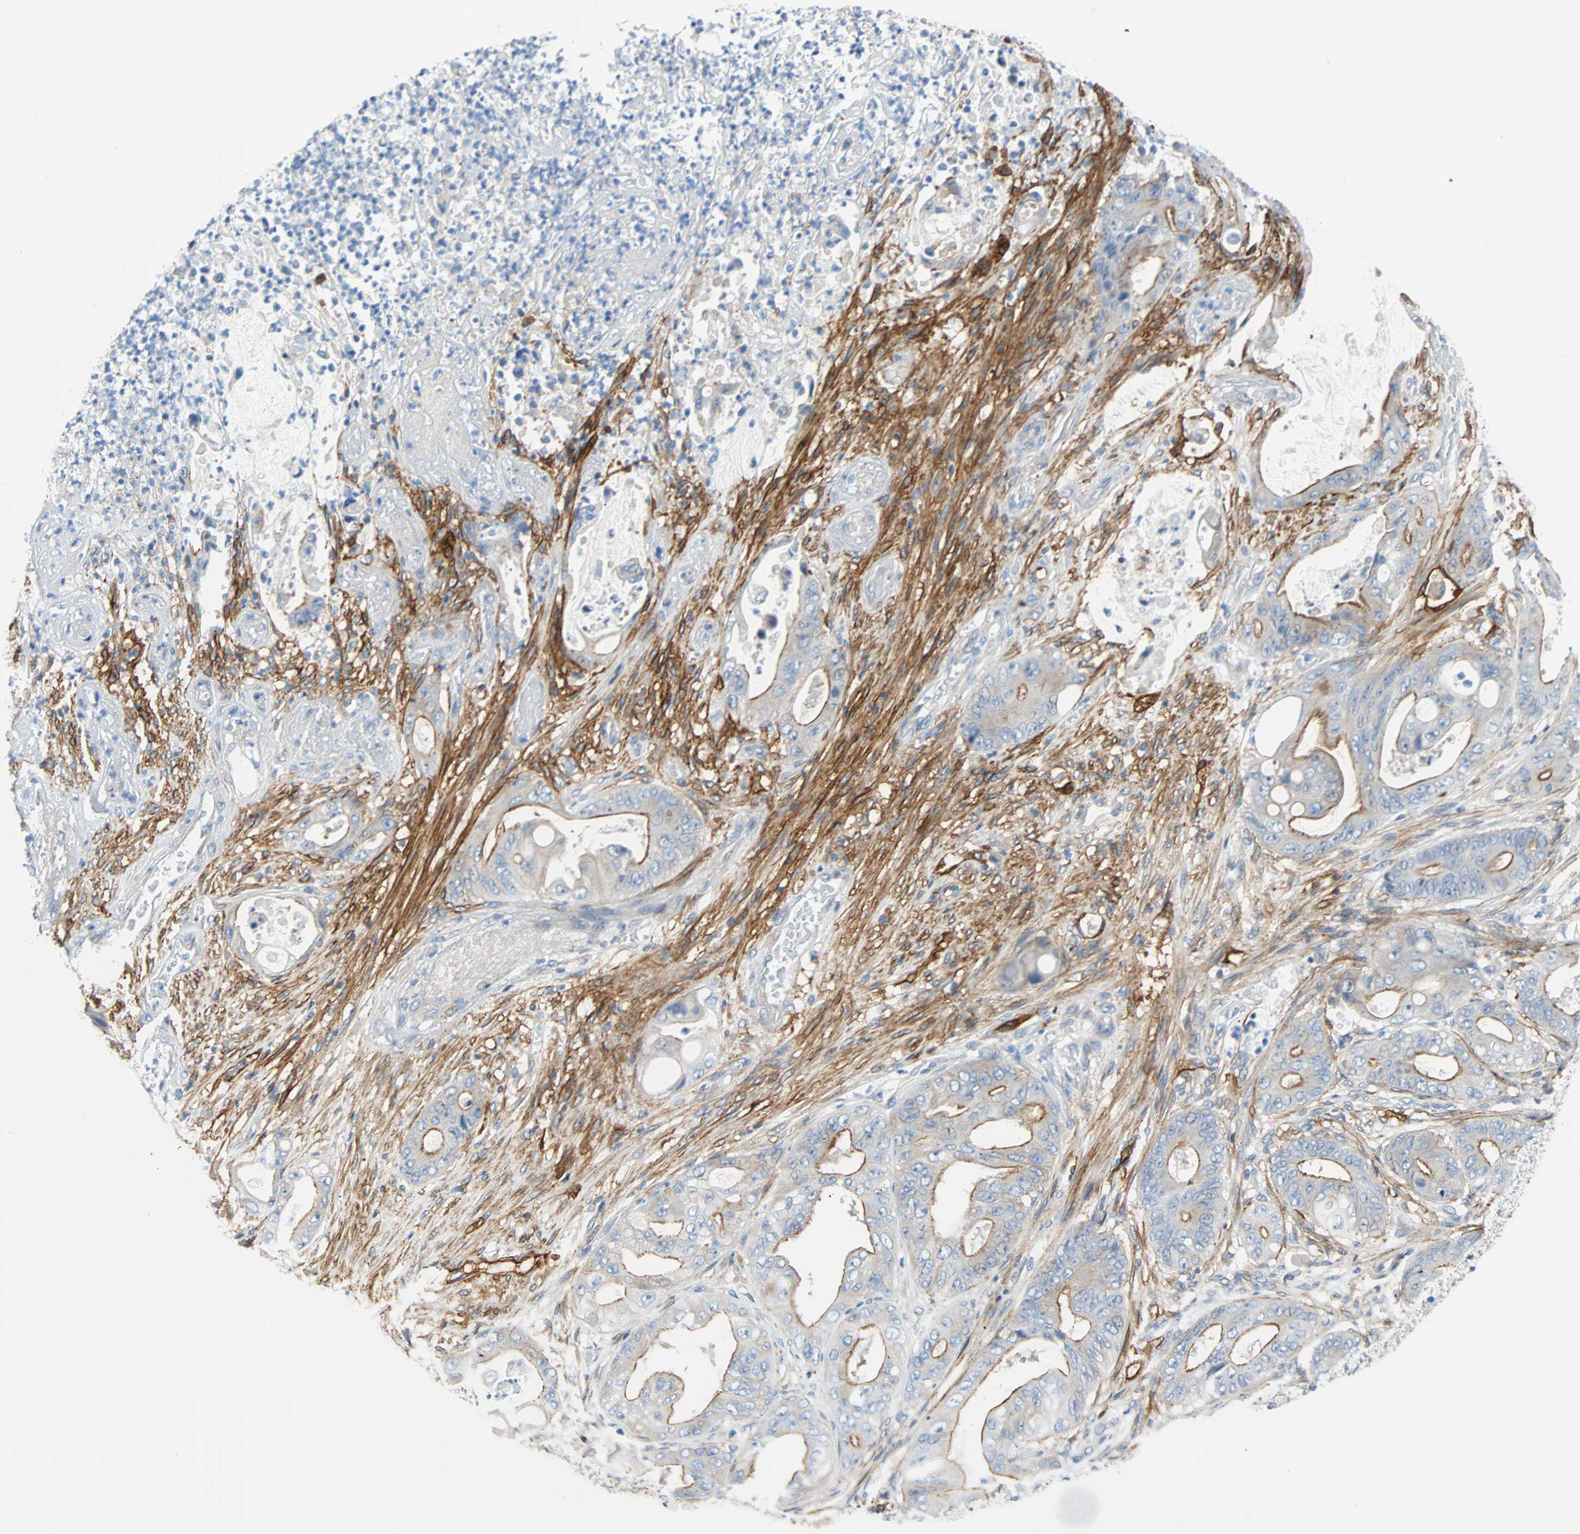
{"staining": {"intensity": "weak", "quantity": "<25%", "location": "cytoplasmic/membranous"}, "tissue": "stomach cancer", "cell_type": "Tumor cells", "image_type": "cancer", "snomed": [{"axis": "morphology", "description": "Adenocarcinoma, NOS"}, {"axis": "topography", "description": "Stomach"}], "caption": "Immunohistochemical staining of human stomach cancer (adenocarcinoma) demonstrates no significant staining in tumor cells. (DAB immunohistochemistry, high magnification).", "gene": "PDPN", "patient": {"sex": "female", "age": 73}}